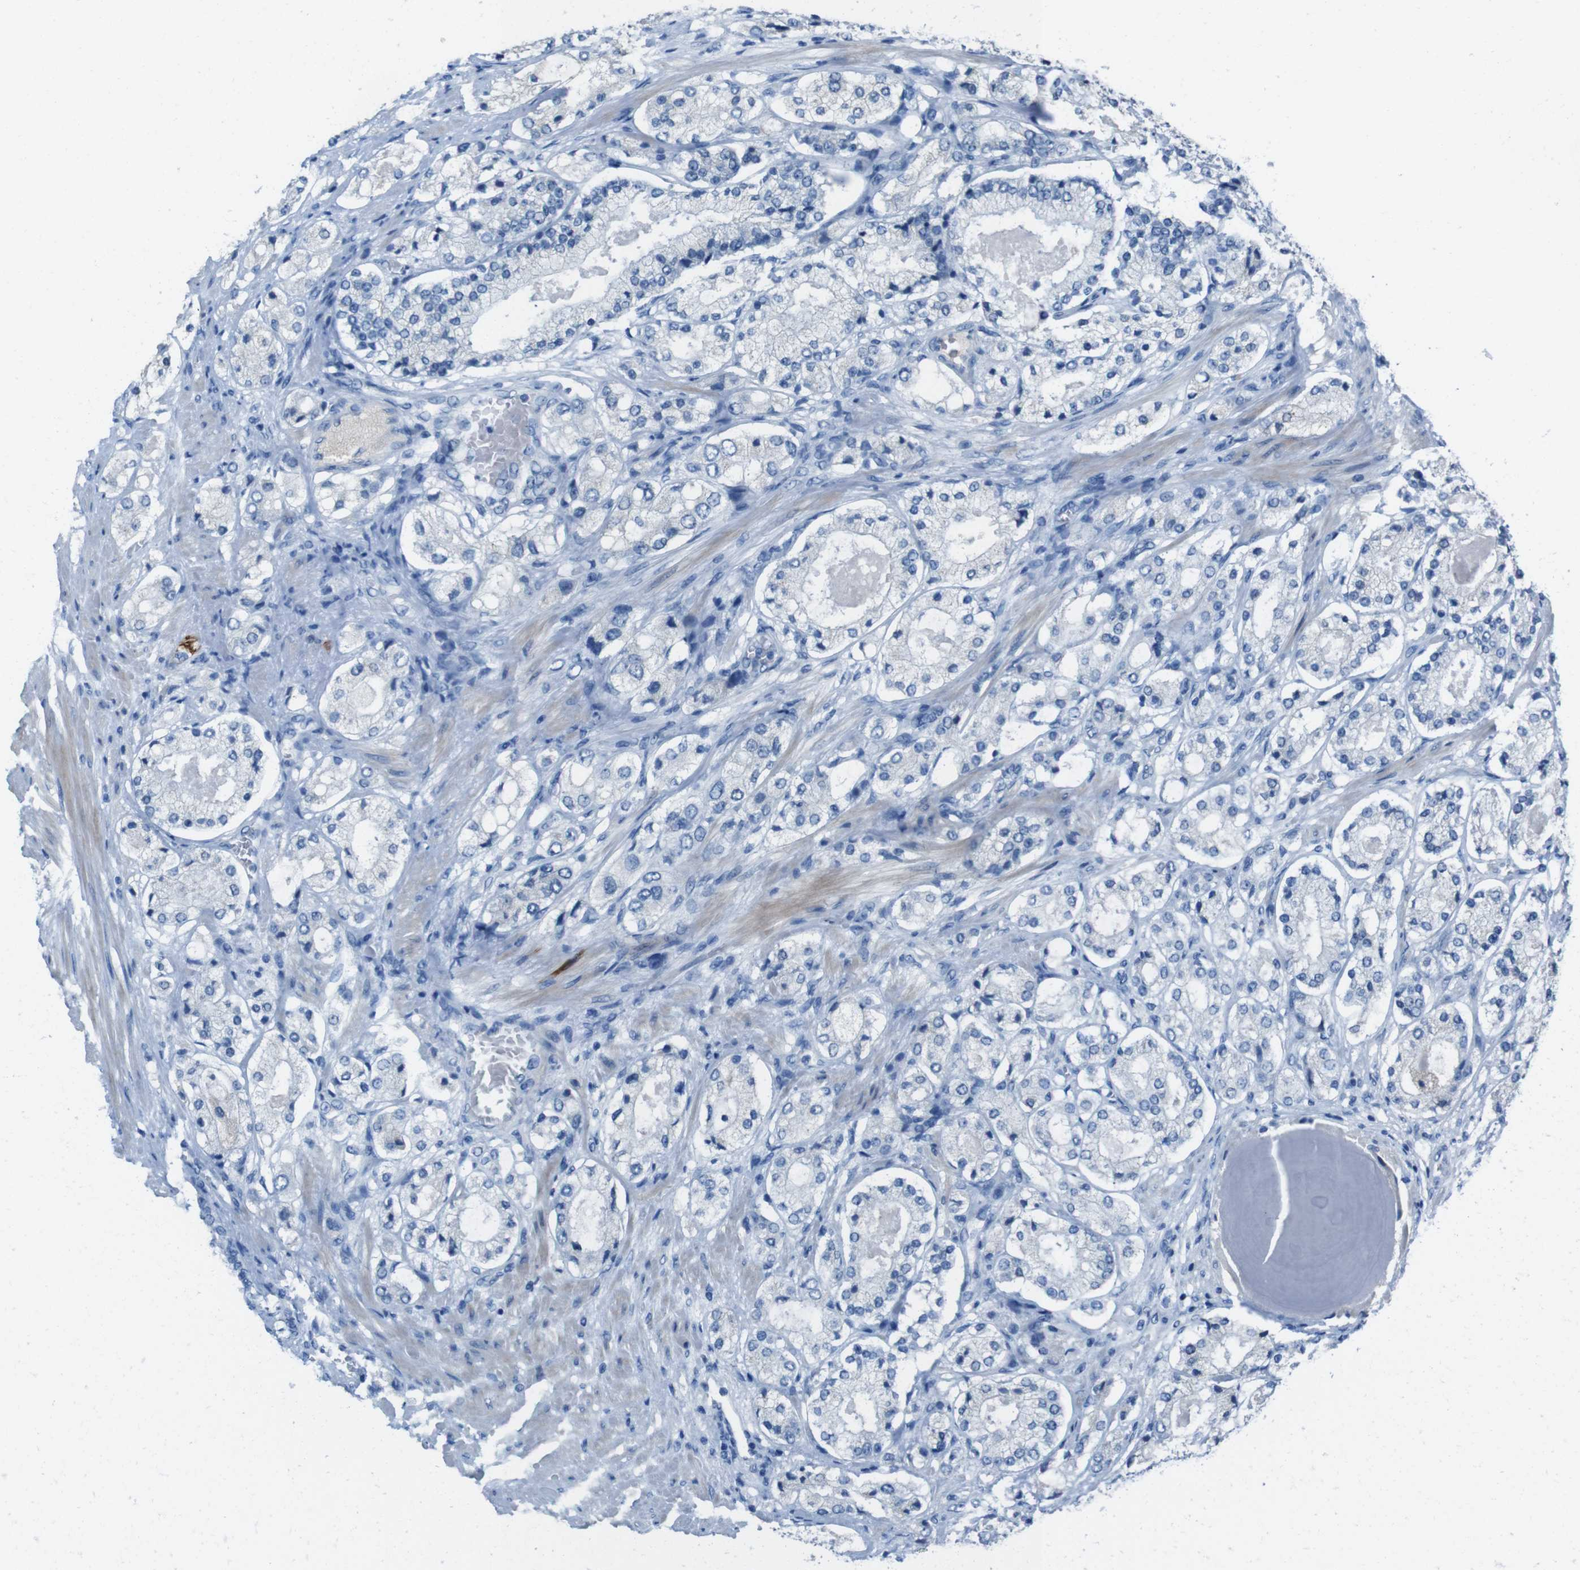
{"staining": {"intensity": "negative", "quantity": "none", "location": "none"}, "tissue": "prostate cancer", "cell_type": "Tumor cells", "image_type": "cancer", "snomed": [{"axis": "morphology", "description": "Adenocarcinoma, High grade"}, {"axis": "topography", "description": "Prostate"}], "caption": "An image of human prostate cancer (high-grade adenocarcinoma) is negative for staining in tumor cells.", "gene": "CDHR2", "patient": {"sex": "male", "age": 65}}